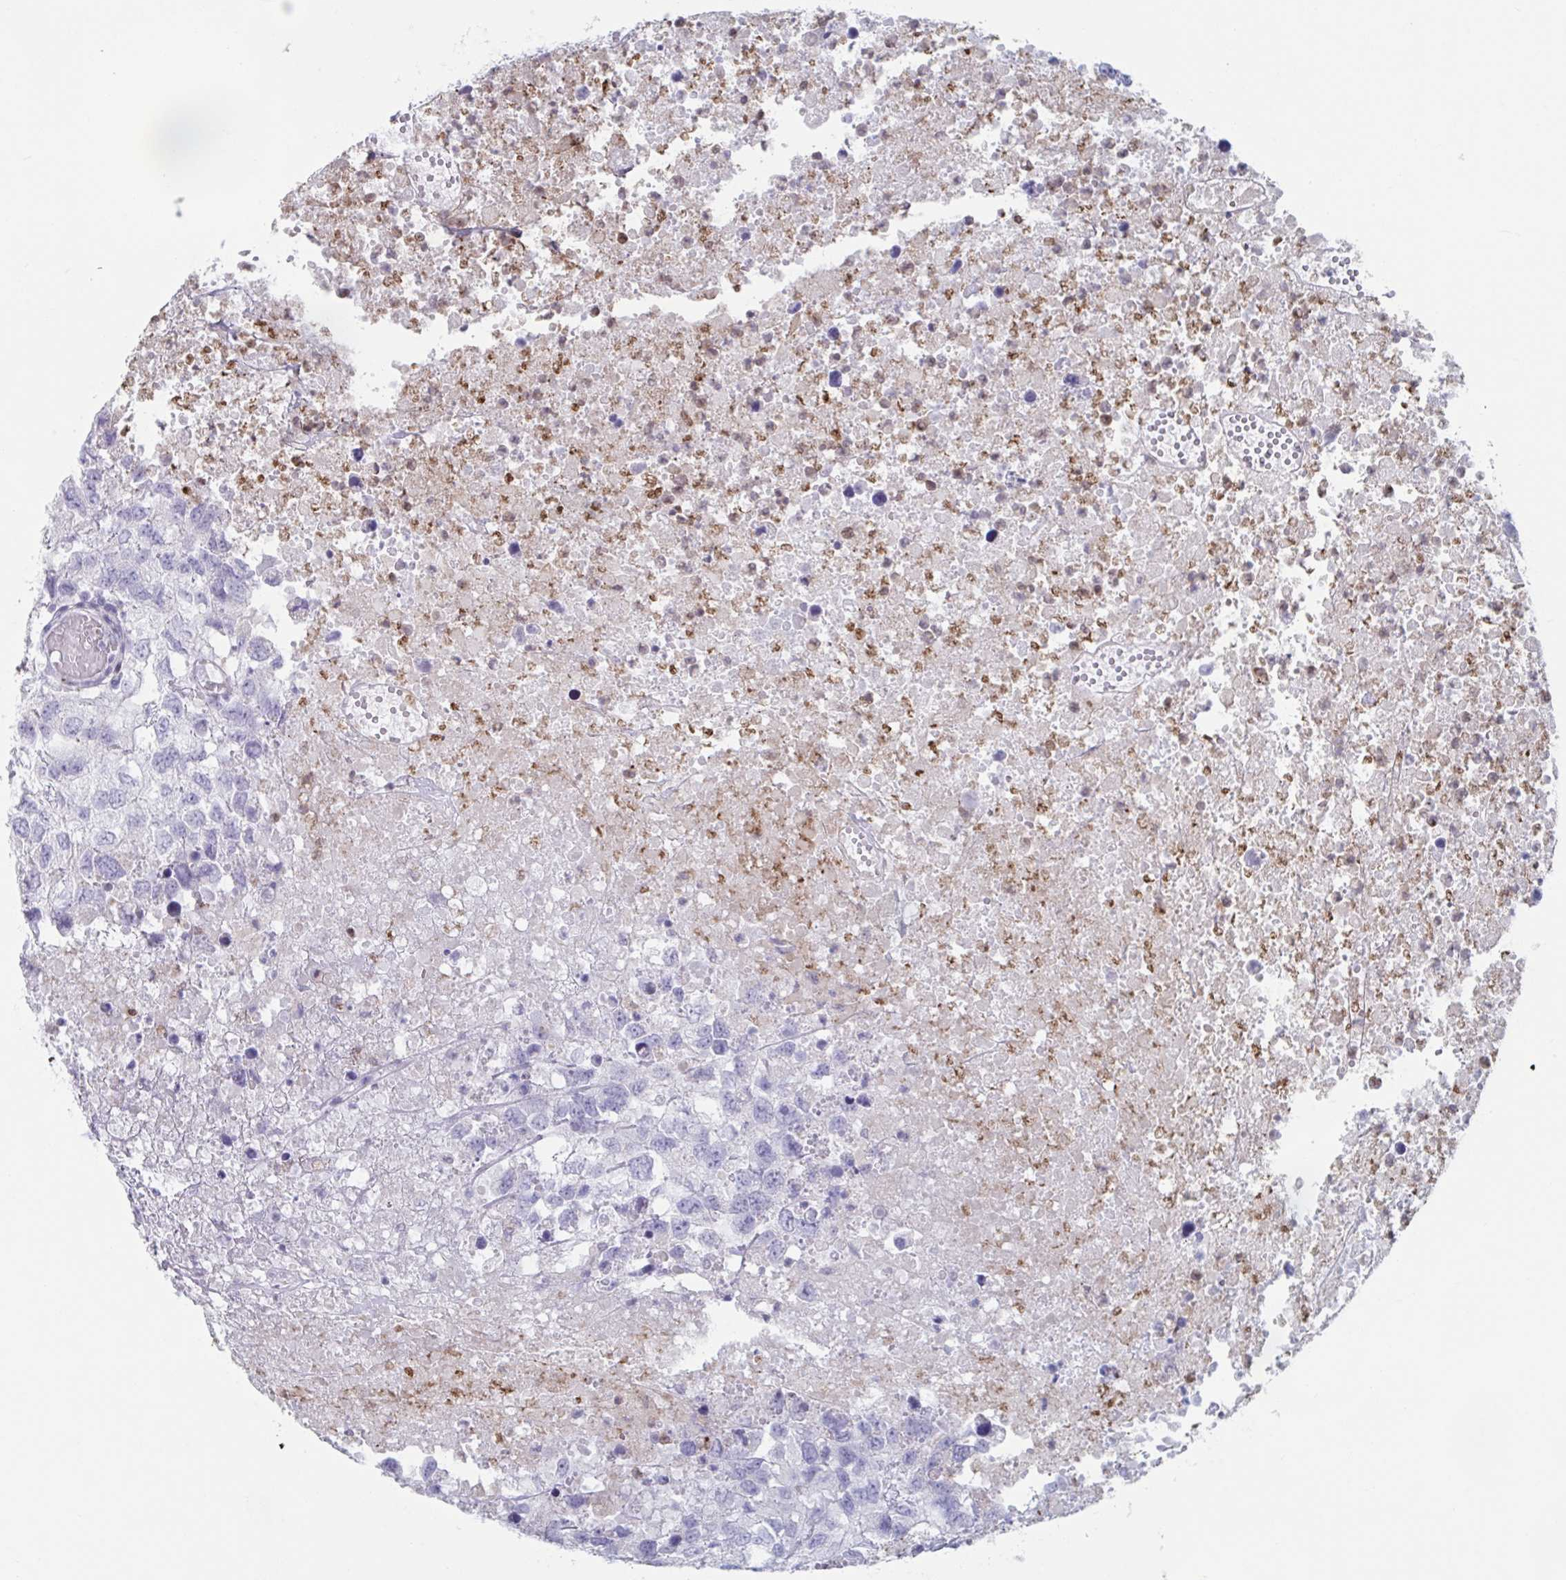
{"staining": {"intensity": "negative", "quantity": "none", "location": "none"}, "tissue": "testis cancer", "cell_type": "Tumor cells", "image_type": "cancer", "snomed": [{"axis": "morphology", "description": "Carcinoma, Embryonal, NOS"}, {"axis": "topography", "description": "Testis"}], "caption": "This photomicrograph is of embryonal carcinoma (testis) stained with IHC to label a protein in brown with the nuclei are counter-stained blue. There is no expression in tumor cells.", "gene": "CYP4F11", "patient": {"sex": "male", "age": 83}}